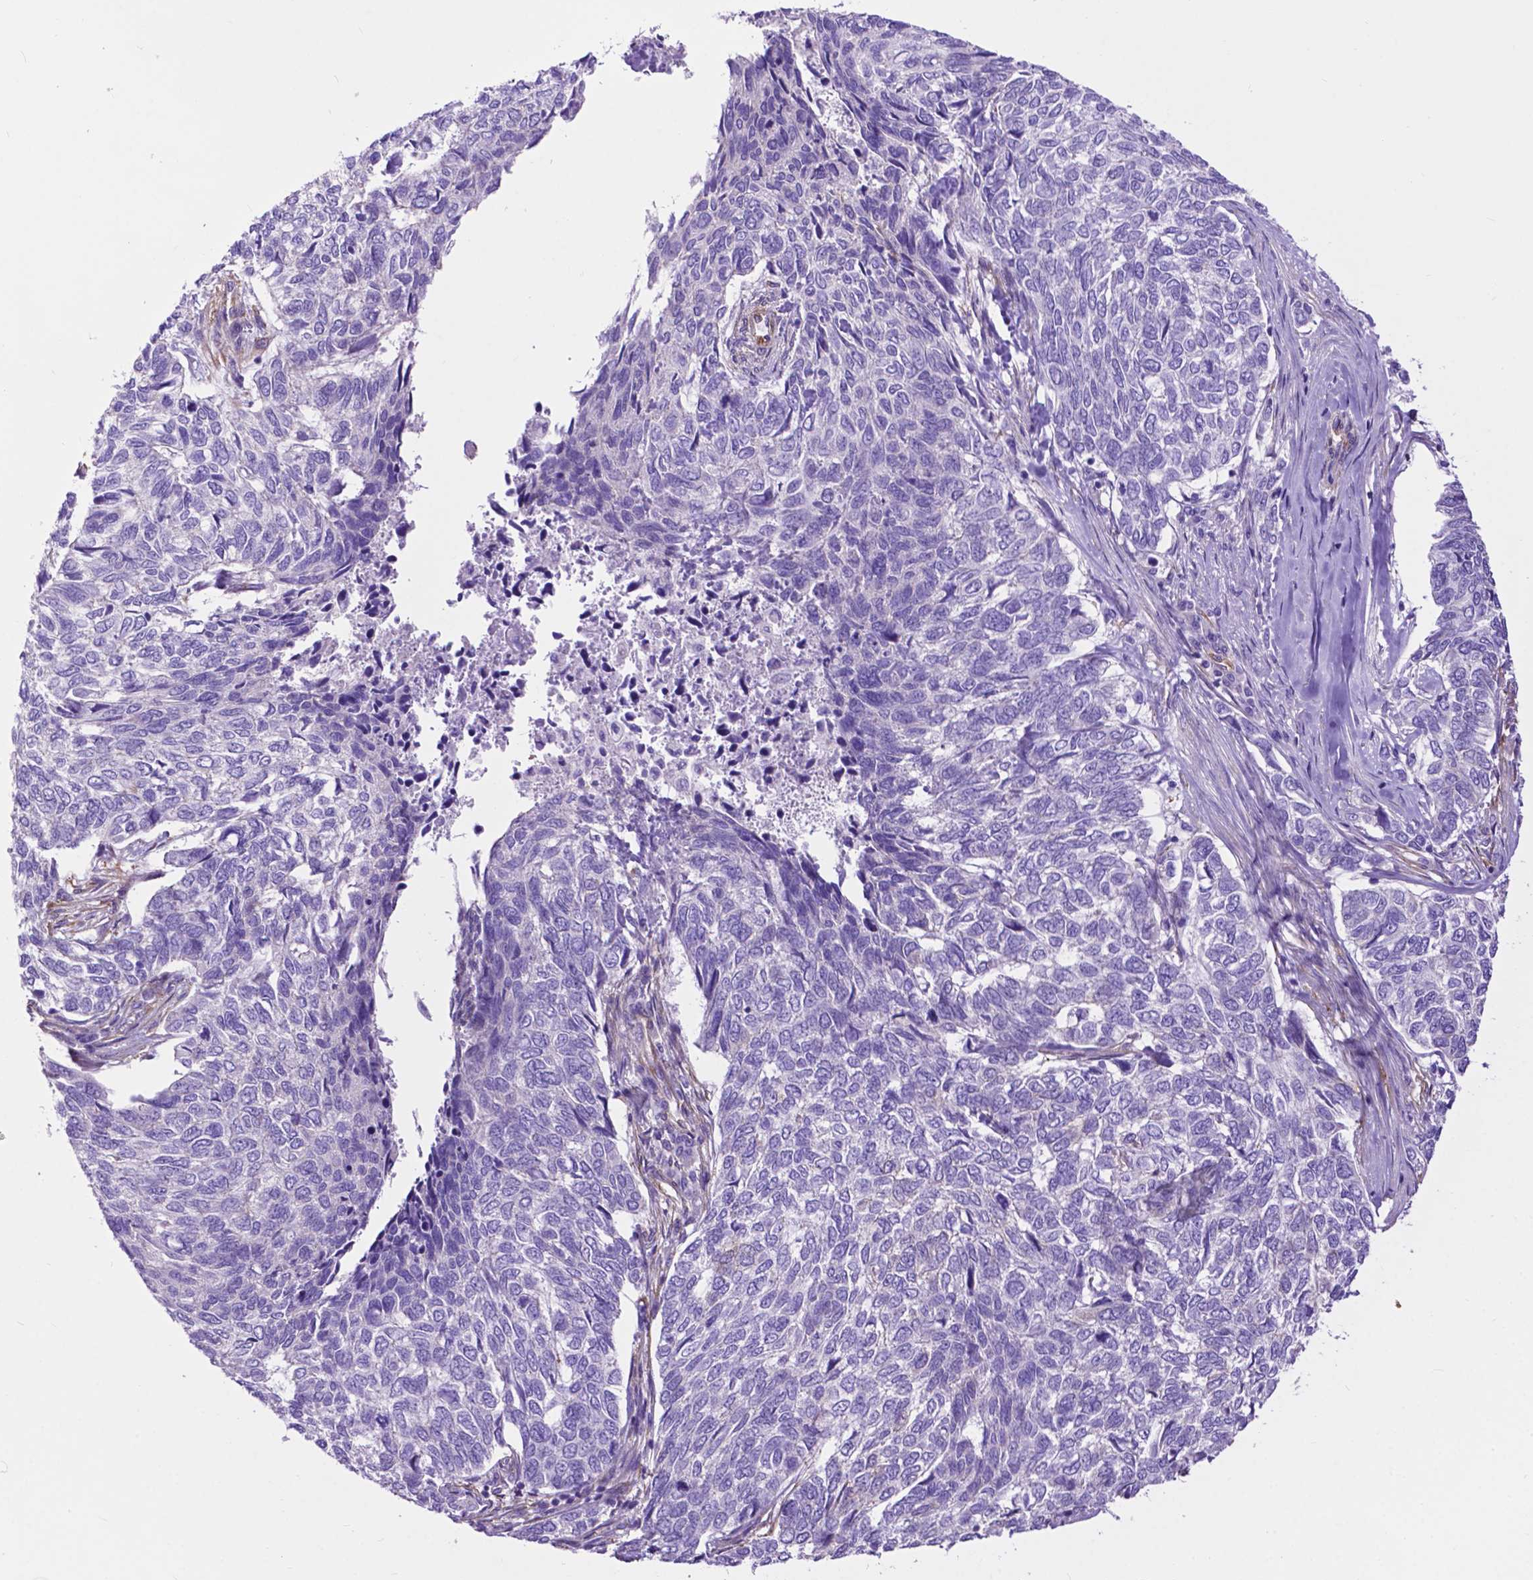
{"staining": {"intensity": "negative", "quantity": "none", "location": "none"}, "tissue": "skin cancer", "cell_type": "Tumor cells", "image_type": "cancer", "snomed": [{"axis": "morphology", "description": "Basal cell carcinoma"}, {"axis": "topography", "description": "Skin"}], "caption": "Skin cancer was stained to show a protein in brown. There is no significant expression in tumor cells. Nuclei are stained in blue.", "gene": "PCDHA12", "patient": {"sex": "female", "age": 65}}